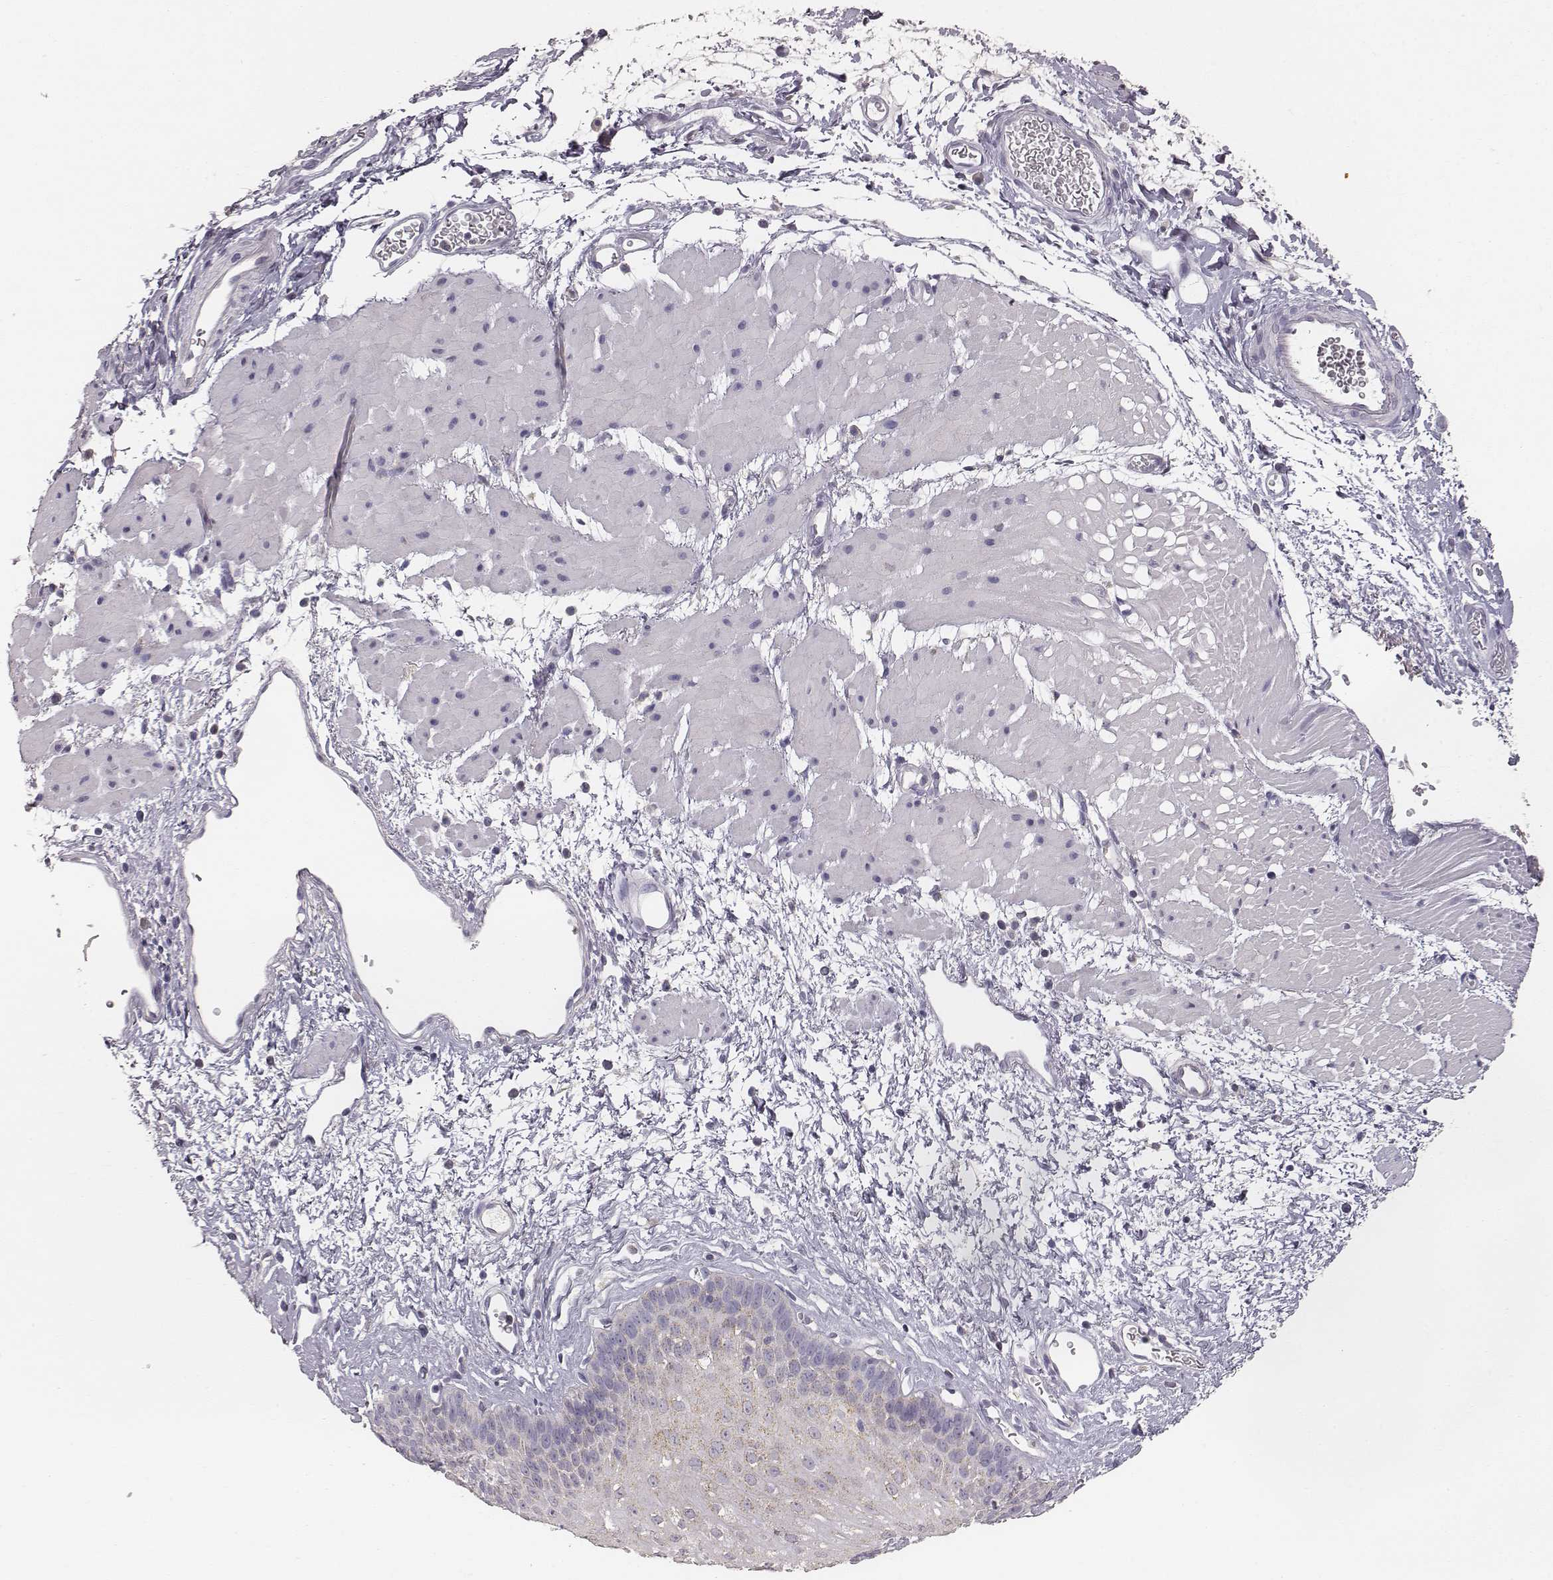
{"staining": {"intensity": "weak", "quantity": "<25%", "location": "cytoplasmic/membranous"}, "tissue": "esophagus", "cell_type": "Squamous epithelial cells", "image_type": "normal", "snomed": [{"axis": "morphology", "description": "Normal tissue, NOS"}, {"axis": "topography", "description": "Esophagus"}], "caption": "Squamous epithelial cells are negative for brown protein staining in benign esophagus. (DAB IHC with hematoxylin counter stain).", "gene": "ABCD3", "patient": {"sex": "female", "age": 62}}